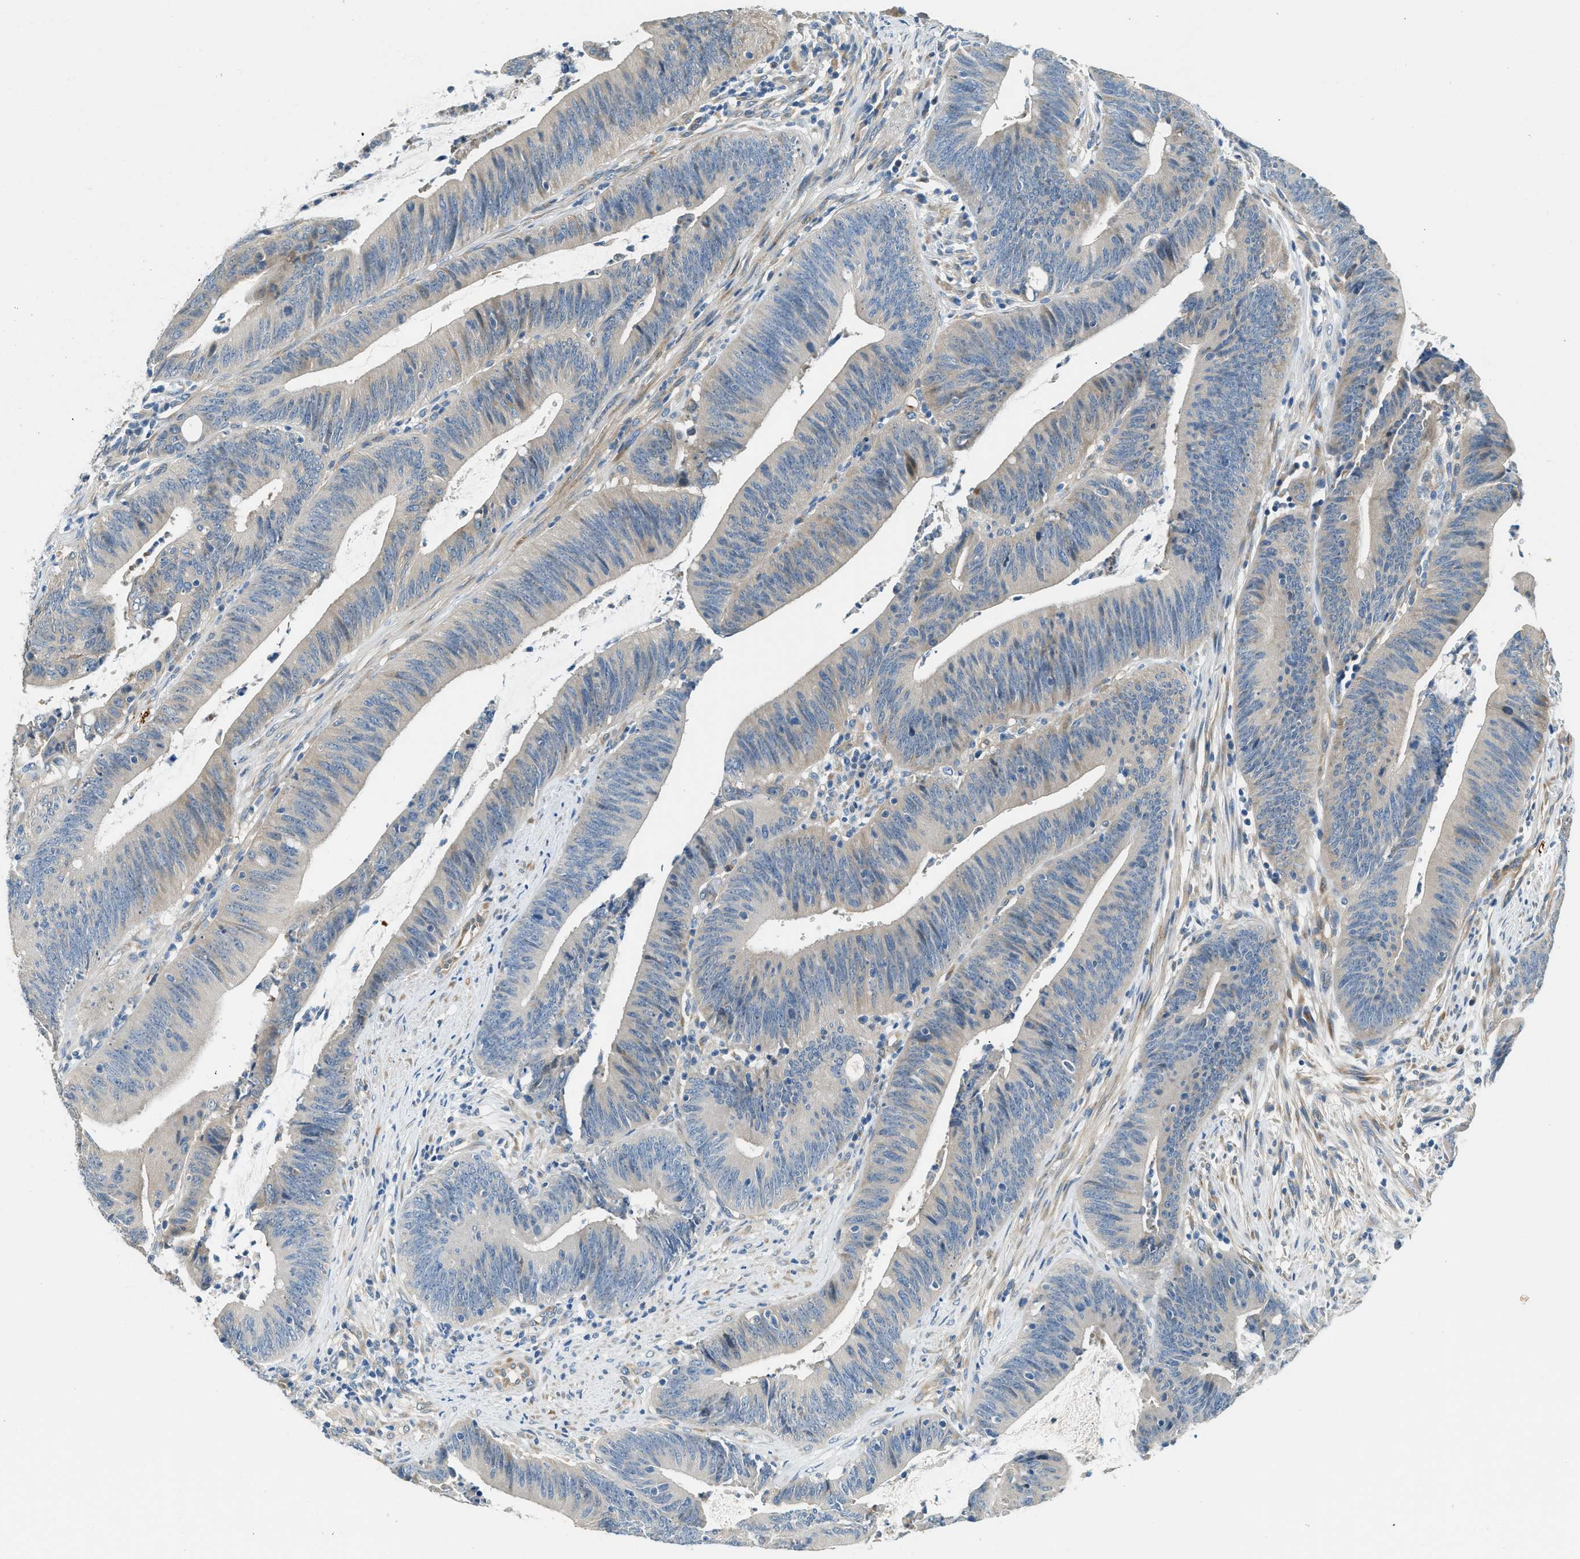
{"staining": {"intensity": "weak", "quantity": "25%-75%", "location": "cytoplasmic/membranous"}, "tissue": "colorectal cancer", "cell_type": "Tumor cells", "image_type": "cancer", "snomed": [{"axis": "morphology", "description": "Normal tissue, NOS"}, {"axis": "morphology", "description": "Adenocarcinoma, NOS"}, {"axis": "topography", "description": "Rectum"}], "caption": "A micrograph of colorectal cancer (adenocarcinoma) stained for a protein demonstrates weak cytoplasmic/membranous brown staining in tumor cells. Using DAB (3,3'-diaminobenzidine) (brown) and hematoxylin (blue) stains, captured at high magnification using brightfield microscopy.", "gene": "ZNF367", "patient": {"sex": "female", "age": 66}}